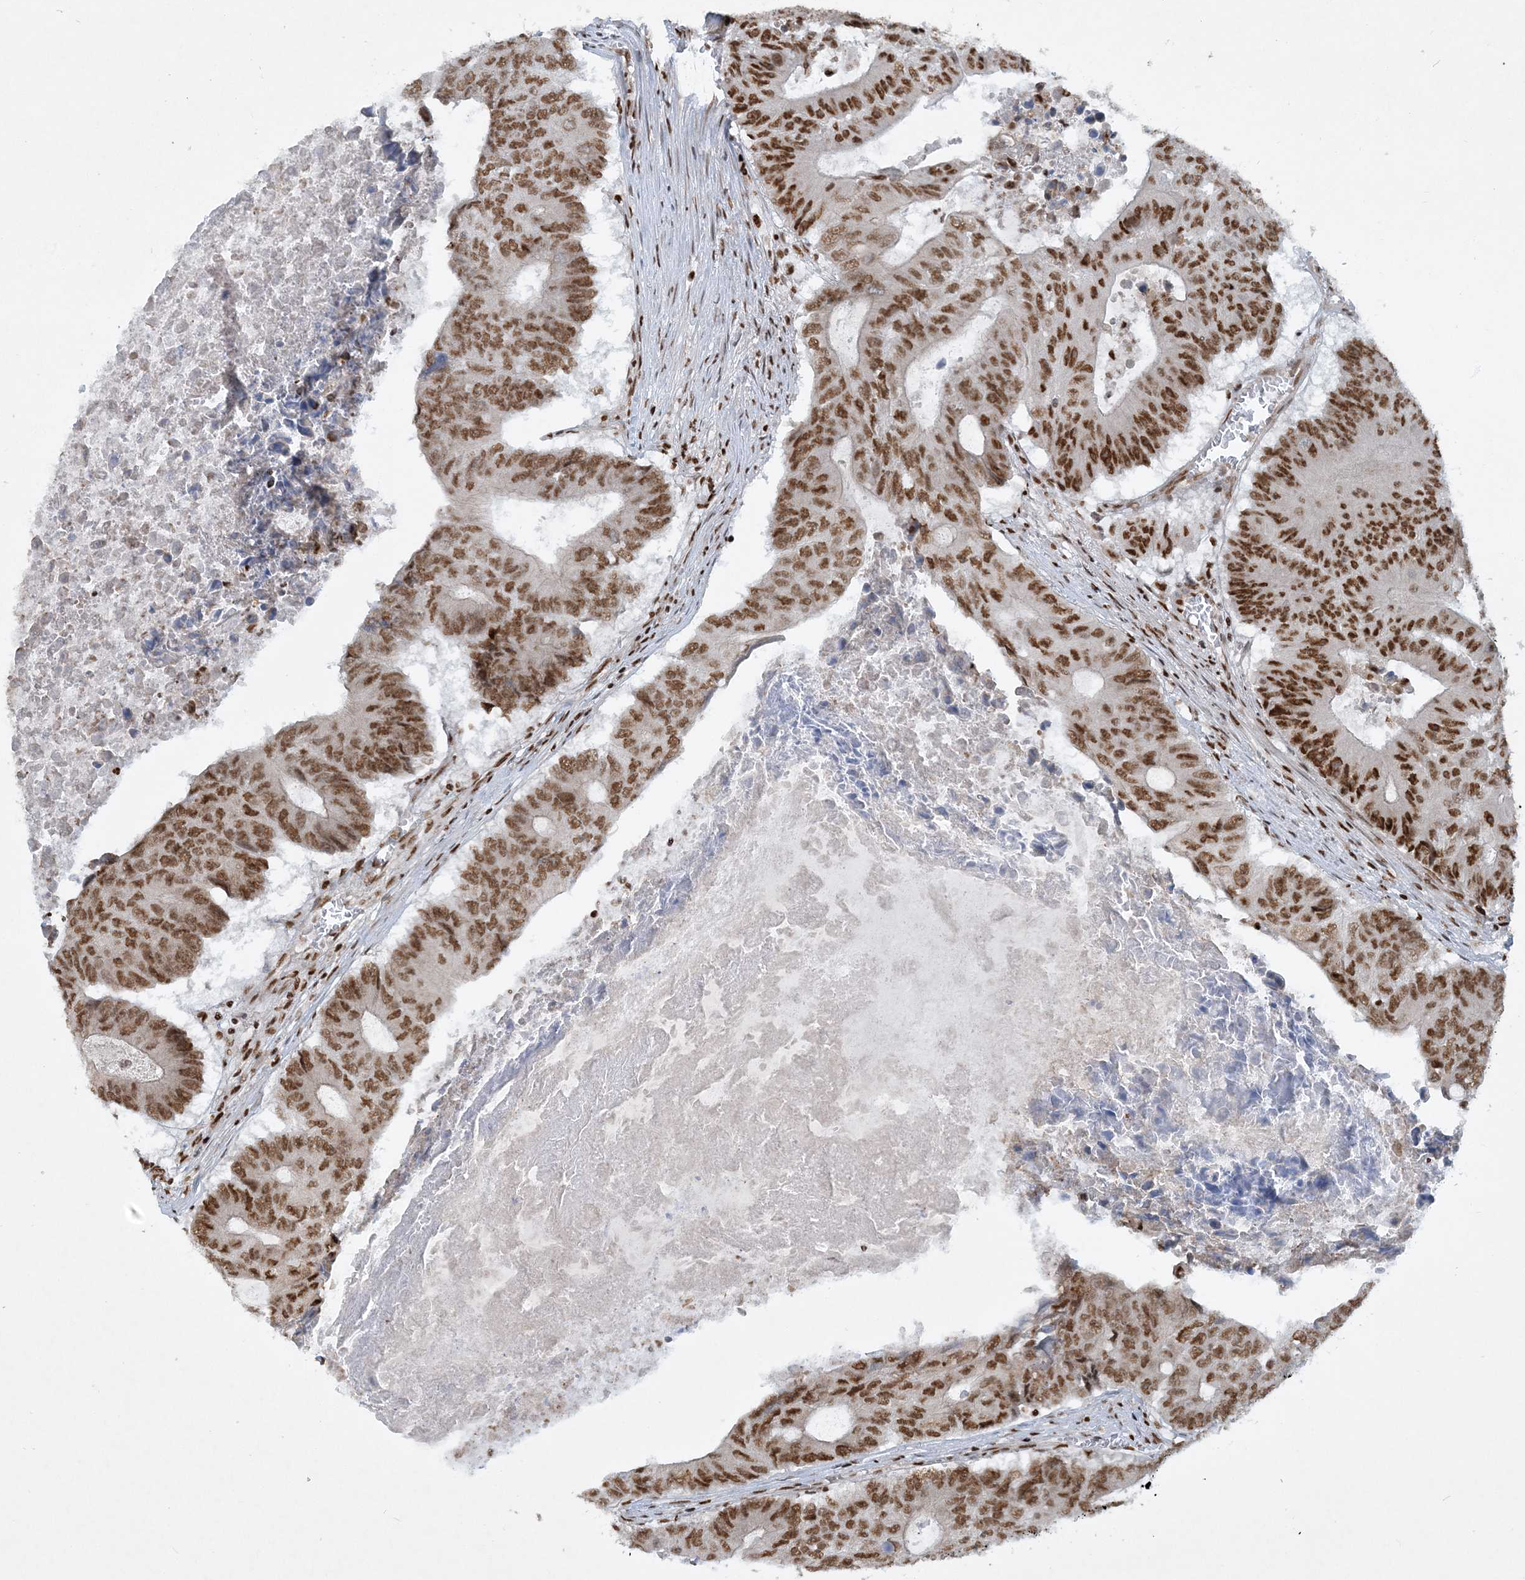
{"staining": {"intensity": "moderate", "quantity": ">75%", "location": "nuclear"}, "tissue": "colorectal cancer", "cell_type": "Tumor cells", "image_type": "cancer", "snomed": [{"axis": "morphology", "description": "Adenocarcinoma, NOS"}, {"axis": "topography", "description": "Colon"}], "caption": "DAB immunohistochemical staining of human colorectal cancer (adenocarcinoma) shows moderate nuclear protein expression in about >75% of tumor cells.", "gene": "DELE1", "patient": {"sex": "male", "age": 87}}